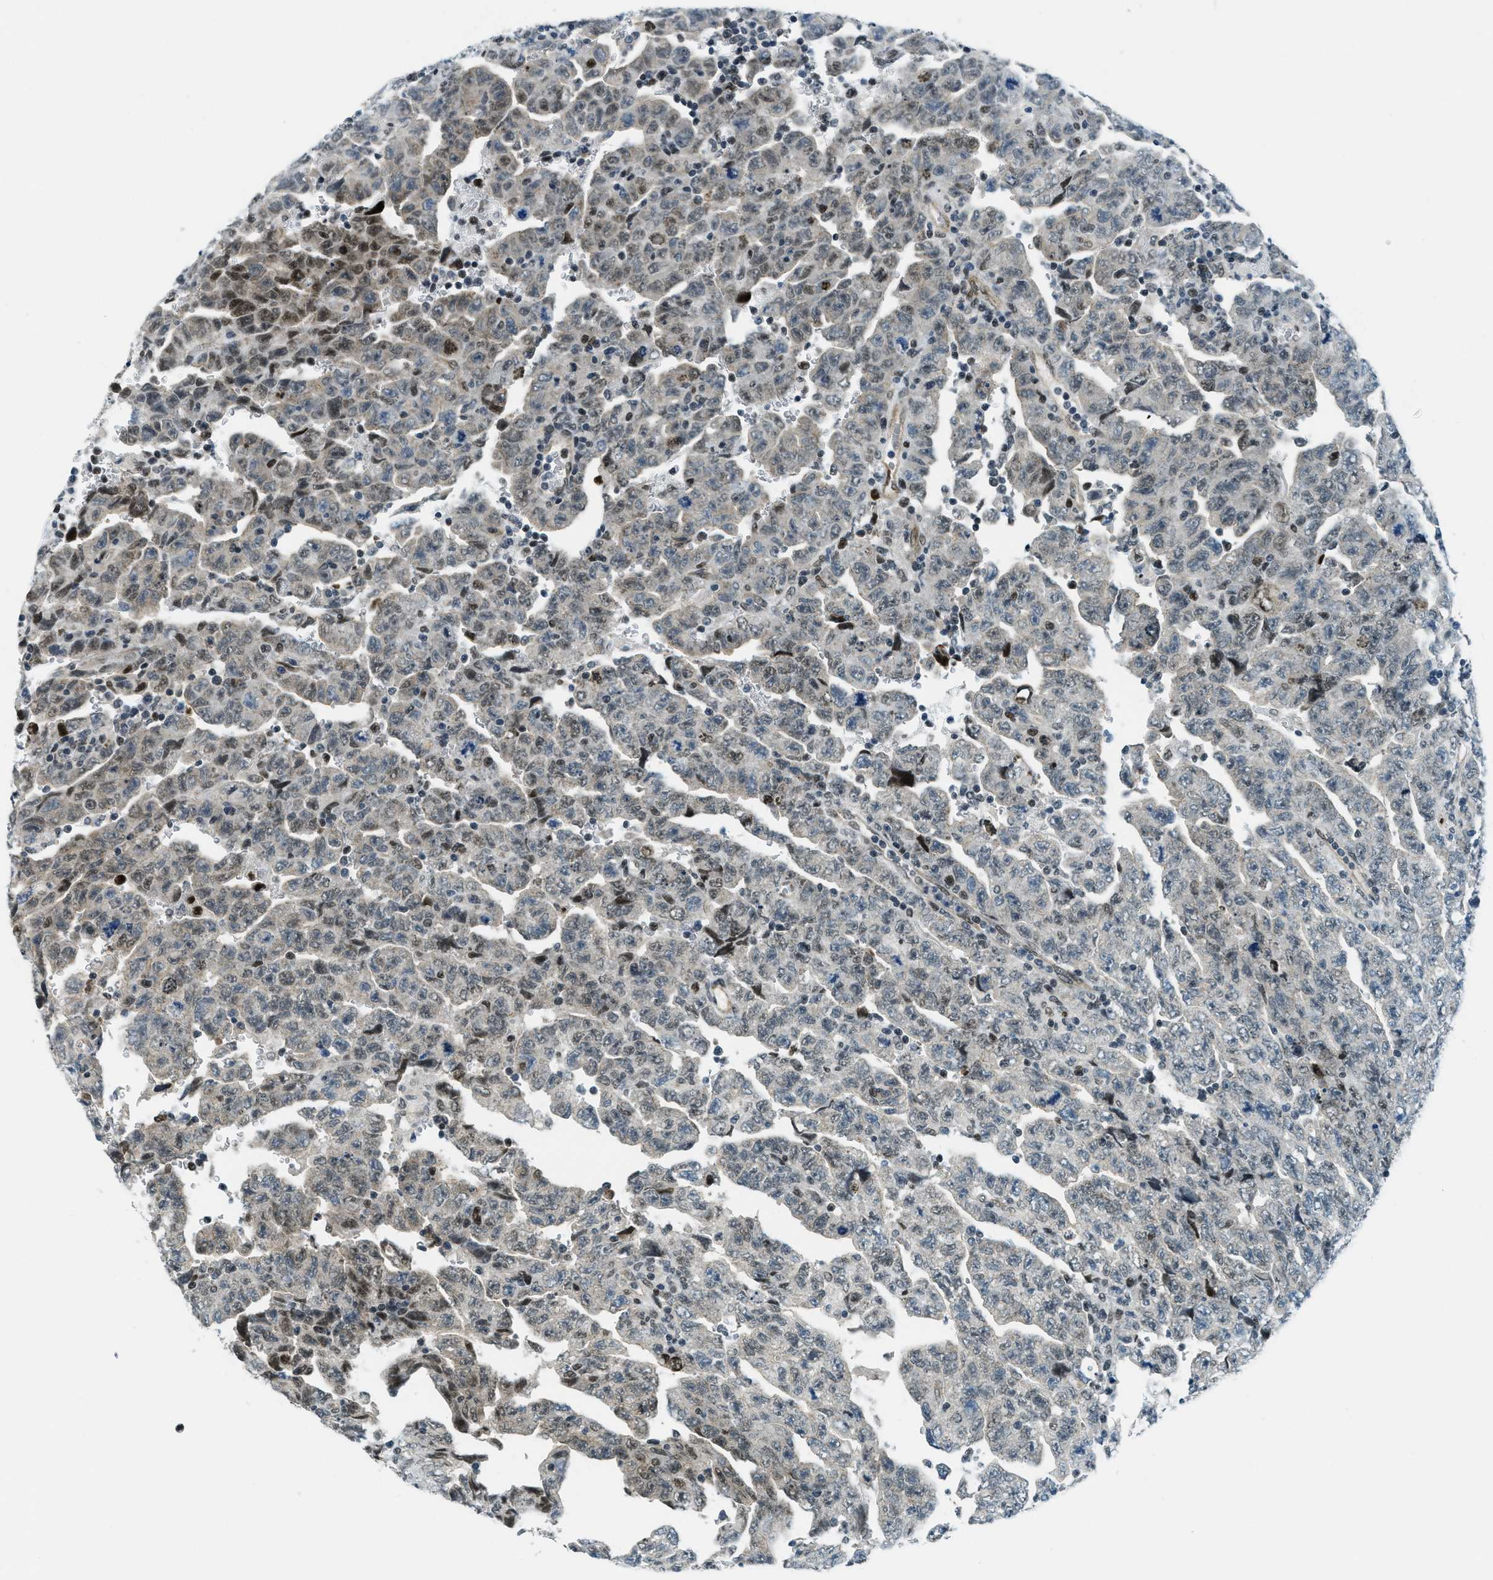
{"staining": {"intensity": "weak", "quantity": "<25%", "location": "nuclear"}, "tissue": "testis cancer", "cell_type": "Tumor cells", "image_type": "cancer", "snomed": [{"axis": "morphology", "description": "Carcinoma, Embryonal, NOS"}, {"axis": "topography", "description": "Testis"}], "caption": "Tumor cells are negative for protein expression in human testis cancer.", "gene": "KLF6", "patient": {"sex": "male", "age": 28}}